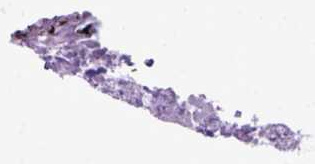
{"staining": {"intensity": "moderate", "quantity": "<25%", "location": "cytoplasmic/membranous"}, "tissue": "prostate cancer", "cell_type": "Tumor cells", "image_type": "cancer", "snomed": [{"axis": "morphology", "description": "Adenocarcinoma, High grade"}, {"axis": "topography", "description": "Prostate"}], "caption": "IHC of human prostate adenocarcinoma (high-grade) demonstrates low levels of moderate cytoplasmic/membranous positivity in about <25% of tumor cells. (DAB IHC, brown staining for protein, blue staining for nuclei).", "gene": "PLK4", "patient": {"sex": "male", "age": 90}}